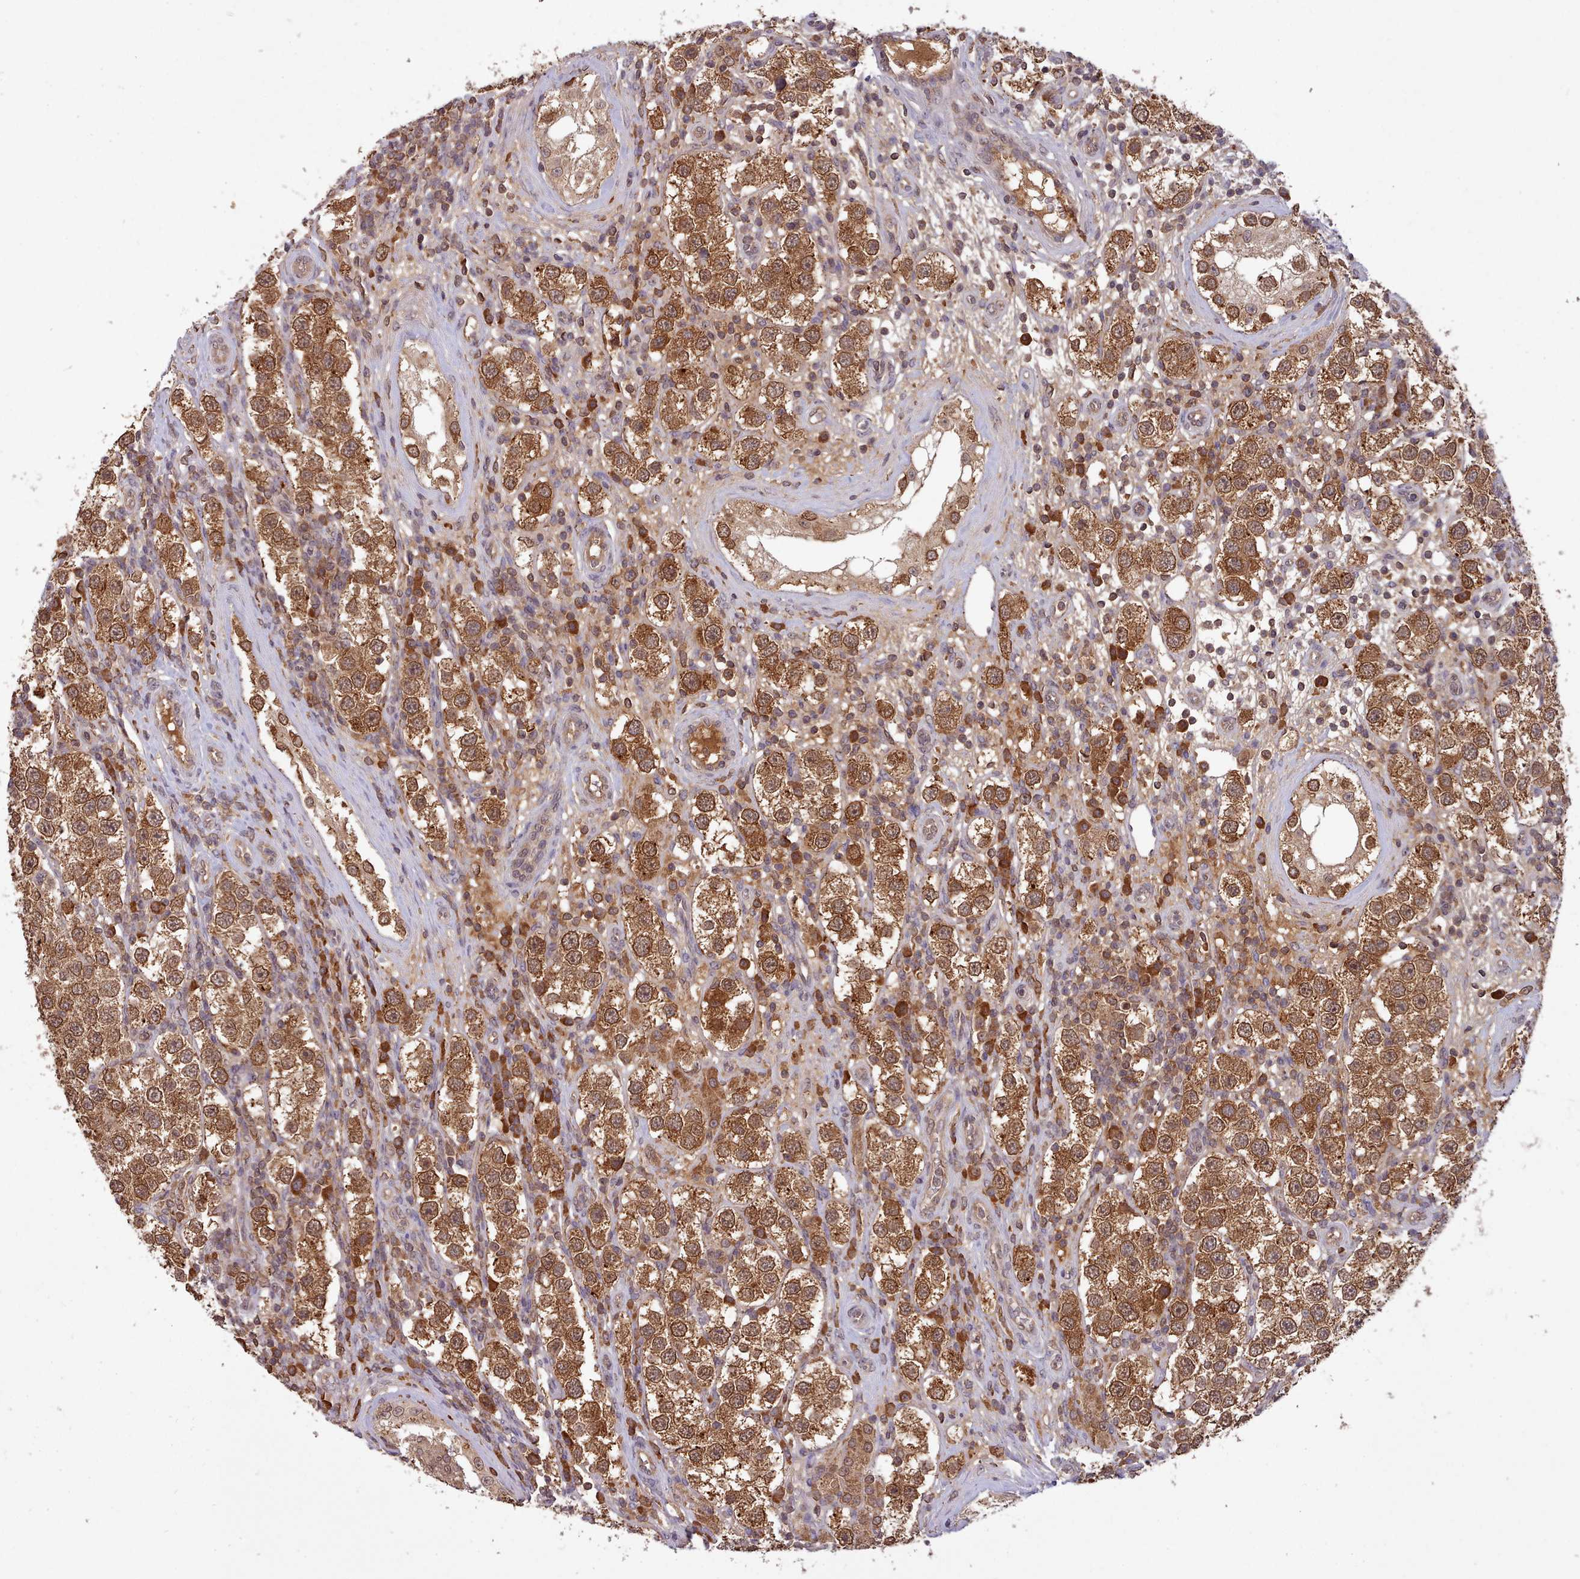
{"staining": {"intensity": "strong", "quantity": ">75%", "location": "cytoplasmic/membranous"}, "tissue": "testis cancer", "cell_type": "Tumor cells", "image_type": "cancer", "snomed": [{"axis": "morphology", "description": "Seminoma, NOS"}, {"axis": "topography", "description": "Testis"}], "caption": "This micrograph displays testis seminoma stained with IHC to label a protein in brown. The cytoplasmic/membranous of tumor cells show strong positivity for the protein. Nuclei are counter-stained blue.", "gene": "PIP4P1", "patient": {"sex": "male", "age": 37}}